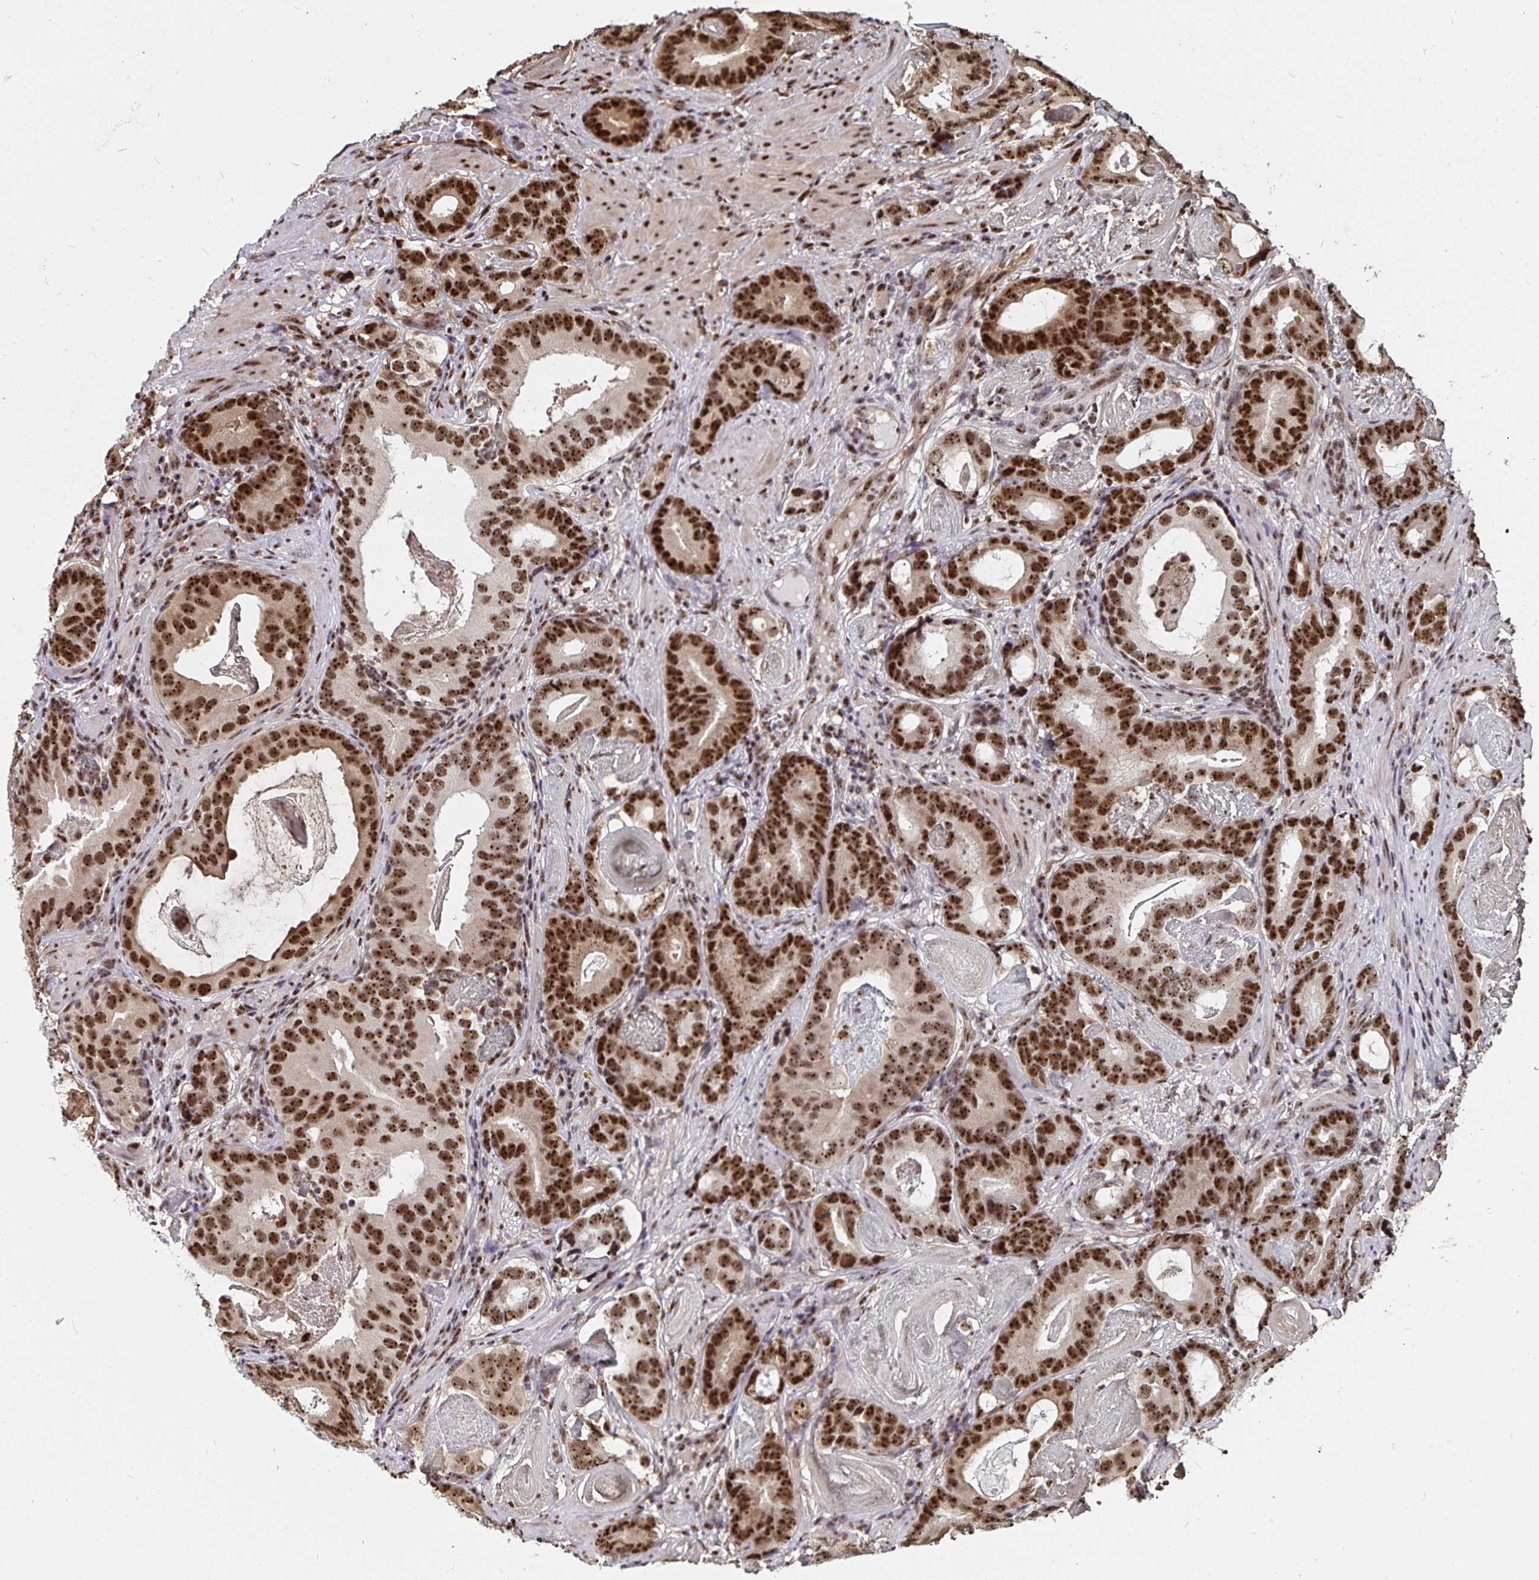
{"staining": {"intensity": "strong", "quantity": ">75%", "location": "nuclear"}, "tissue": "prostate cancer", "cell_type": "Tumor cells", "image_type": "cancer", "snomed": [{"axis": "morphology", "description": "Adenocarcinoma, Low grade"}, {"axis": "topography", "description": "Prostate and seminal vesicle, NOS"}], "caption": "Strong nuclear protein staining is appreciated in about >75% of tumor cells in low-grade adenocarcinoma (prostate).", "gene": "LAS1L", "patient": {"sex": "male", "age": 71}}